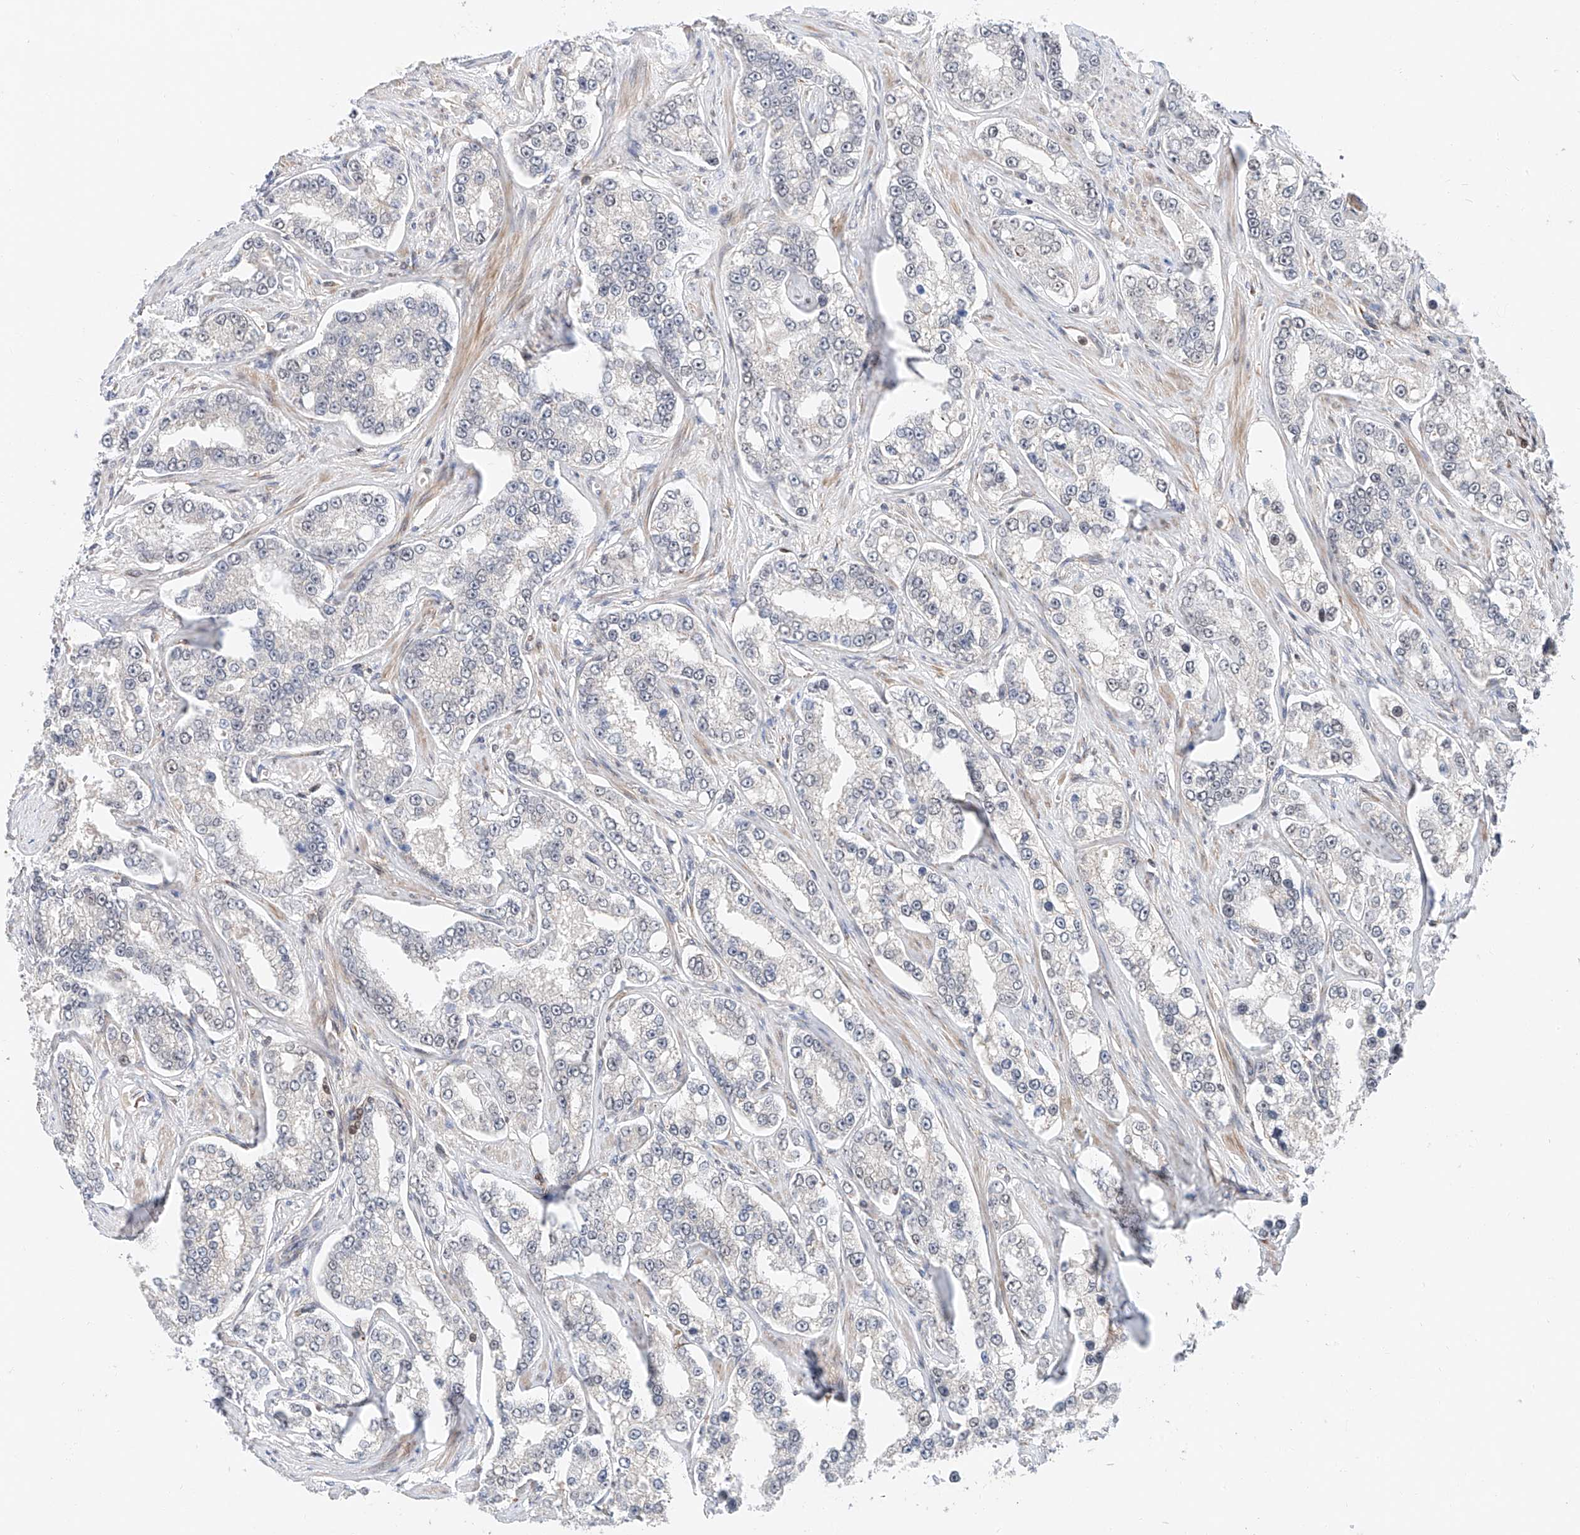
{"staining": {"intensity": "negative", "quantity": "none", "location": "none"}, "tissue": "prostate cancer", "cell_type": "Tumor cells", "image_type": "cancer", "snomed": [{"axis": "morphology", "description": "Normal tissue, NOS"}, {"axis": "morphology", "description": "Adenocarcinoma, High grade"}, {"axis": "topography", "description": "Prostate"}], "caption": "Tumor cells show no significant protein expression in prostate cancer.", "gene": "SNRNP200", "patient": {"sex": "male", "age": 83}}